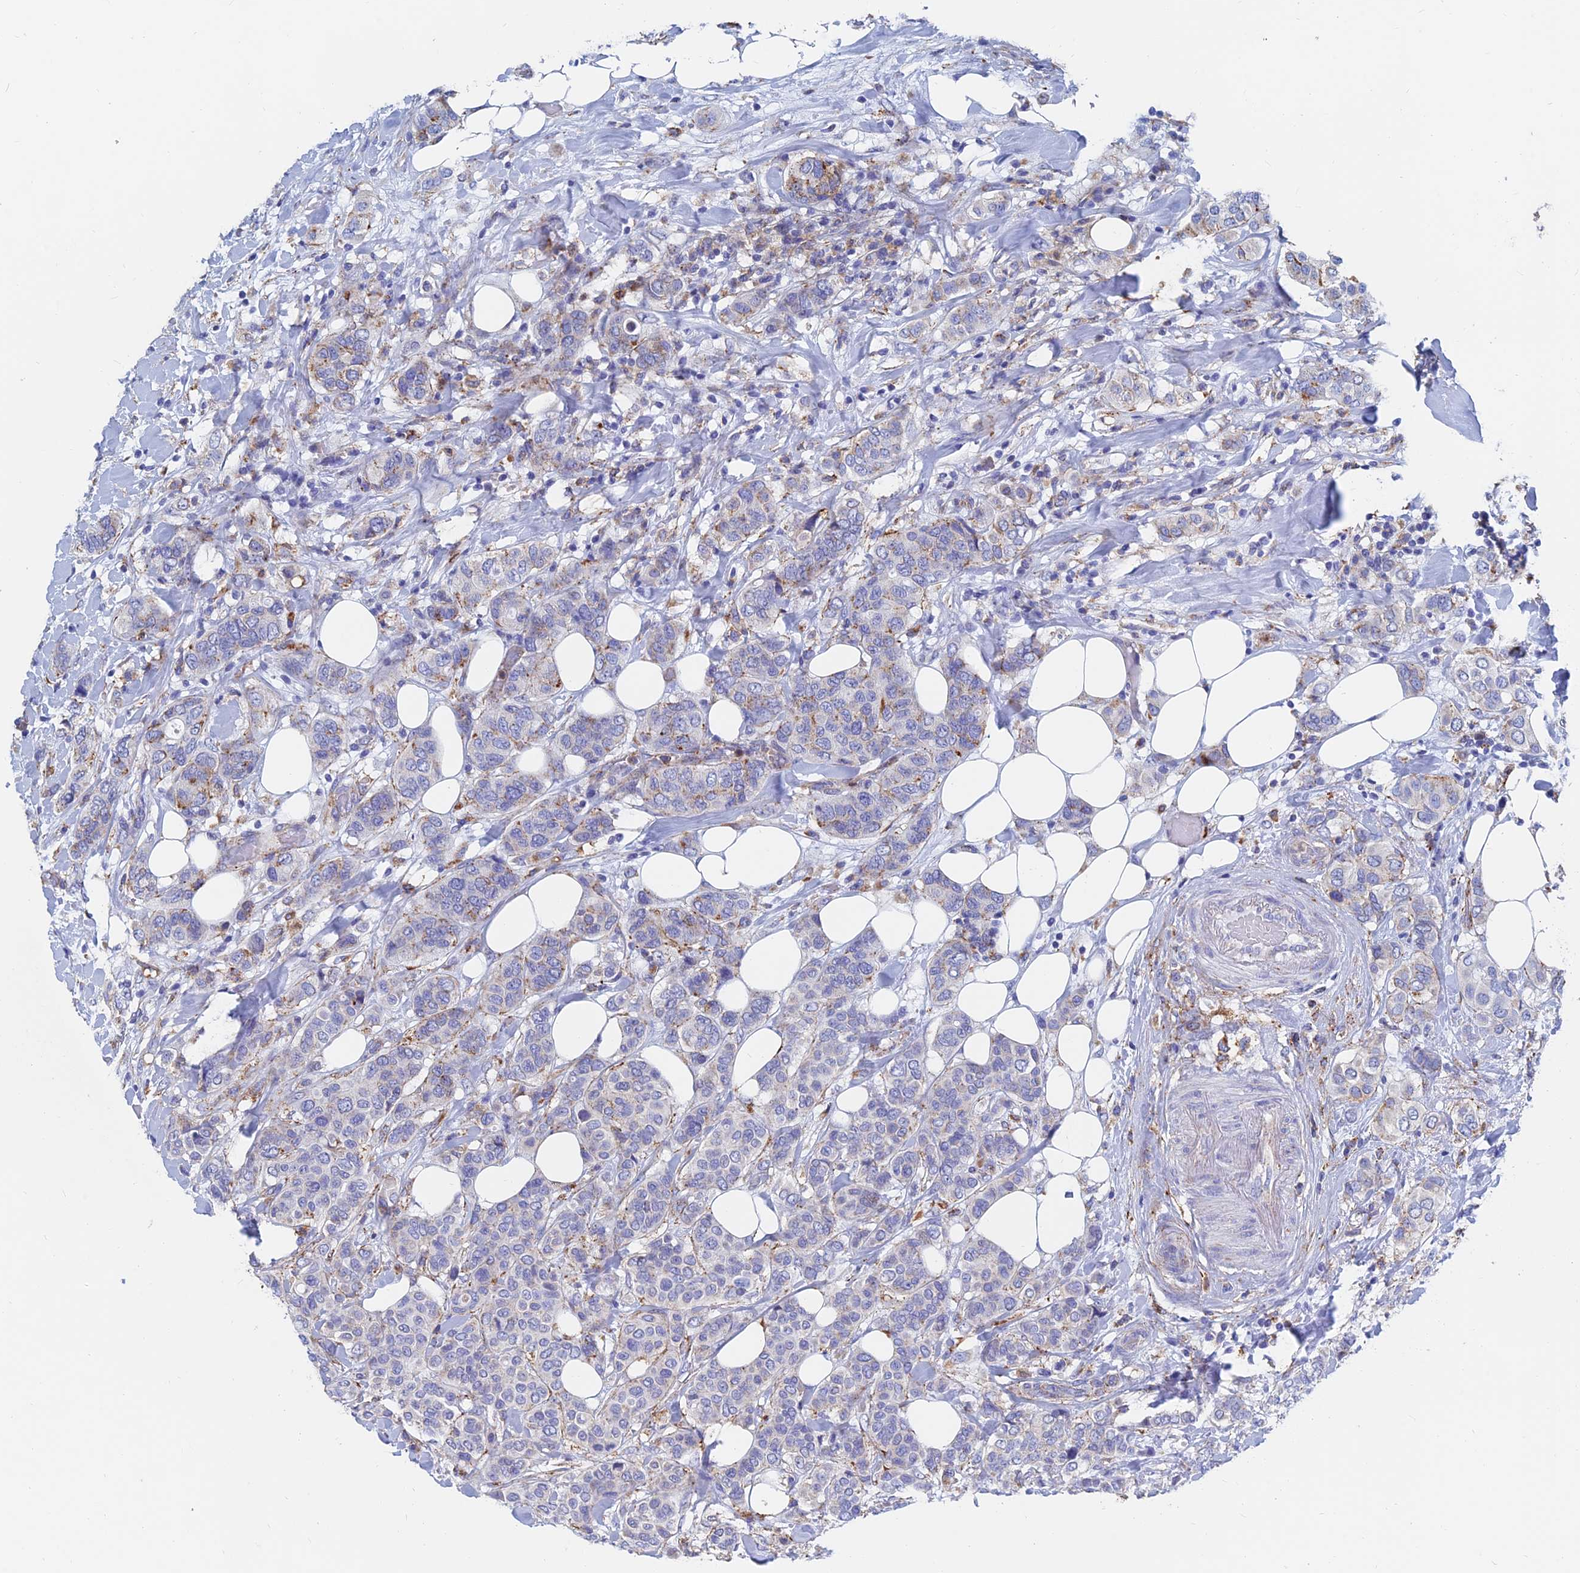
{"staining": {"intensity": "moderate", "quantity": "<25%", "location": "cytoplasmic/membranous"}, "tissue": "breast cancer", "cell_type": "Tumor cells", "image_type": "cancer", "snomed": [{"axis": "morphology", "description": "Lobular carcinoma"}, {"axis": "topography", "description": "Breast"}], "caption": "Breast lobular carcinoma was stained to show a protein in brown. There is low levels of moderate cytoplasmic/membranous staining in about <25% of tumor cells.", "gene": "SPNS1", "patient": {"sex": "female", "age": 51}}